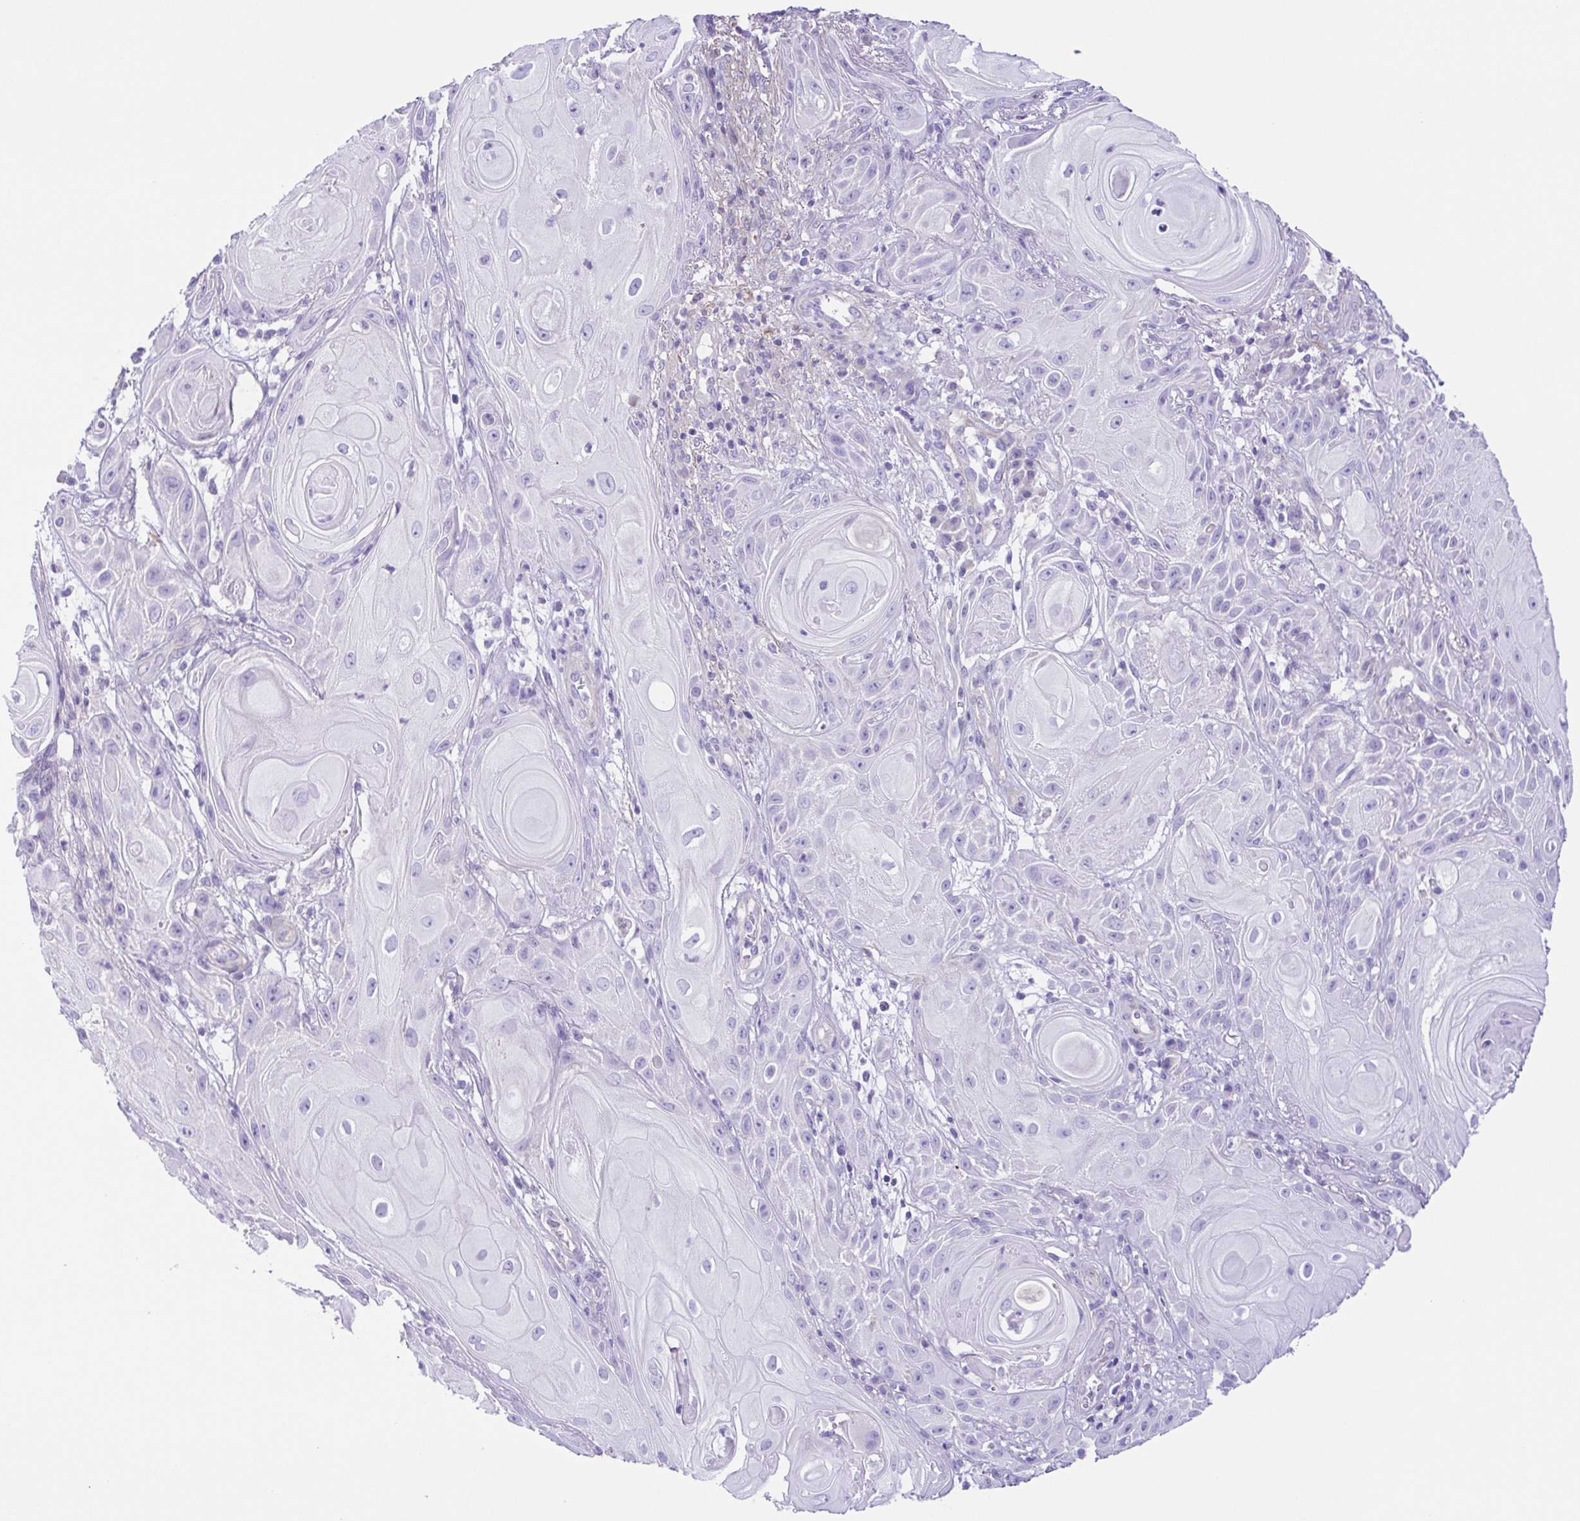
{"staining": {"intensity": "negative", "quantity": "none", "location": "none"}, "tissue": "skin cancer", "cell_type": "Tumor cells", "image_type": "cancer", "snomed": [{"axis": "morphology", "description": "Squamous cell carcinoma, NOS"}, {"axis": "topography", "description": "Skin"}], "caption": "This is an IHC micrograph of human squamous cell carcinoma (skin). There is no expression in tumor cells.", "gene": "ISM2", "patient": {"sex": "male", "age": 62}}